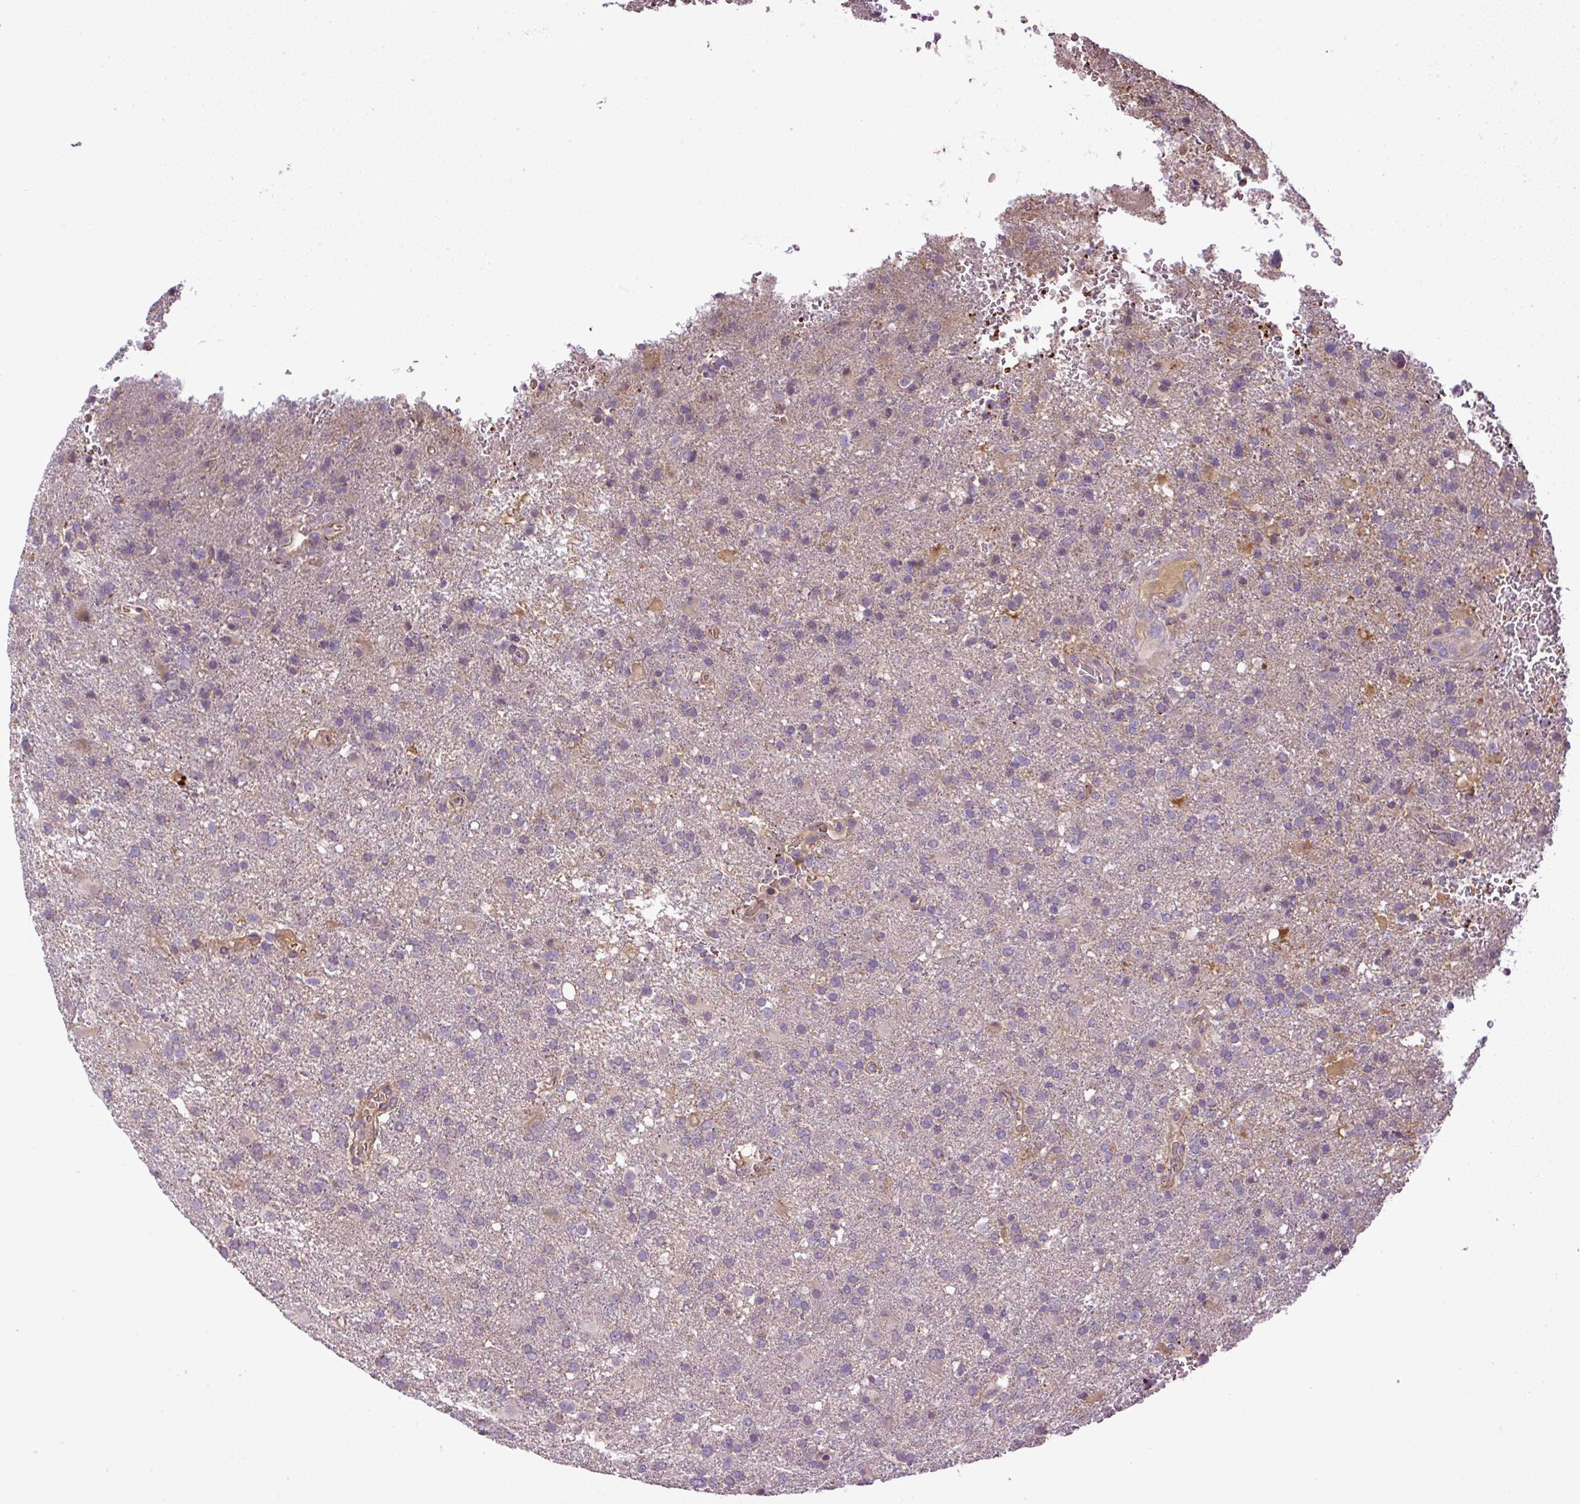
{"staining": {"intensity": "negative", "quantity": "none", "location": "none"}, "tissue": "glioma", "cell_type": "Tumor cells", "image_type": "cancer", "snomed": [{"axis": "morphology", "description": "Glioma, malignant, High grade"}, {"axis": "topography", "description": "Brain"}], "caption": "Image shows no significant protein staining in tumor cells of glioma.", "gene": "CXCL13", "patient": {"sex": "female", "age": 74}}